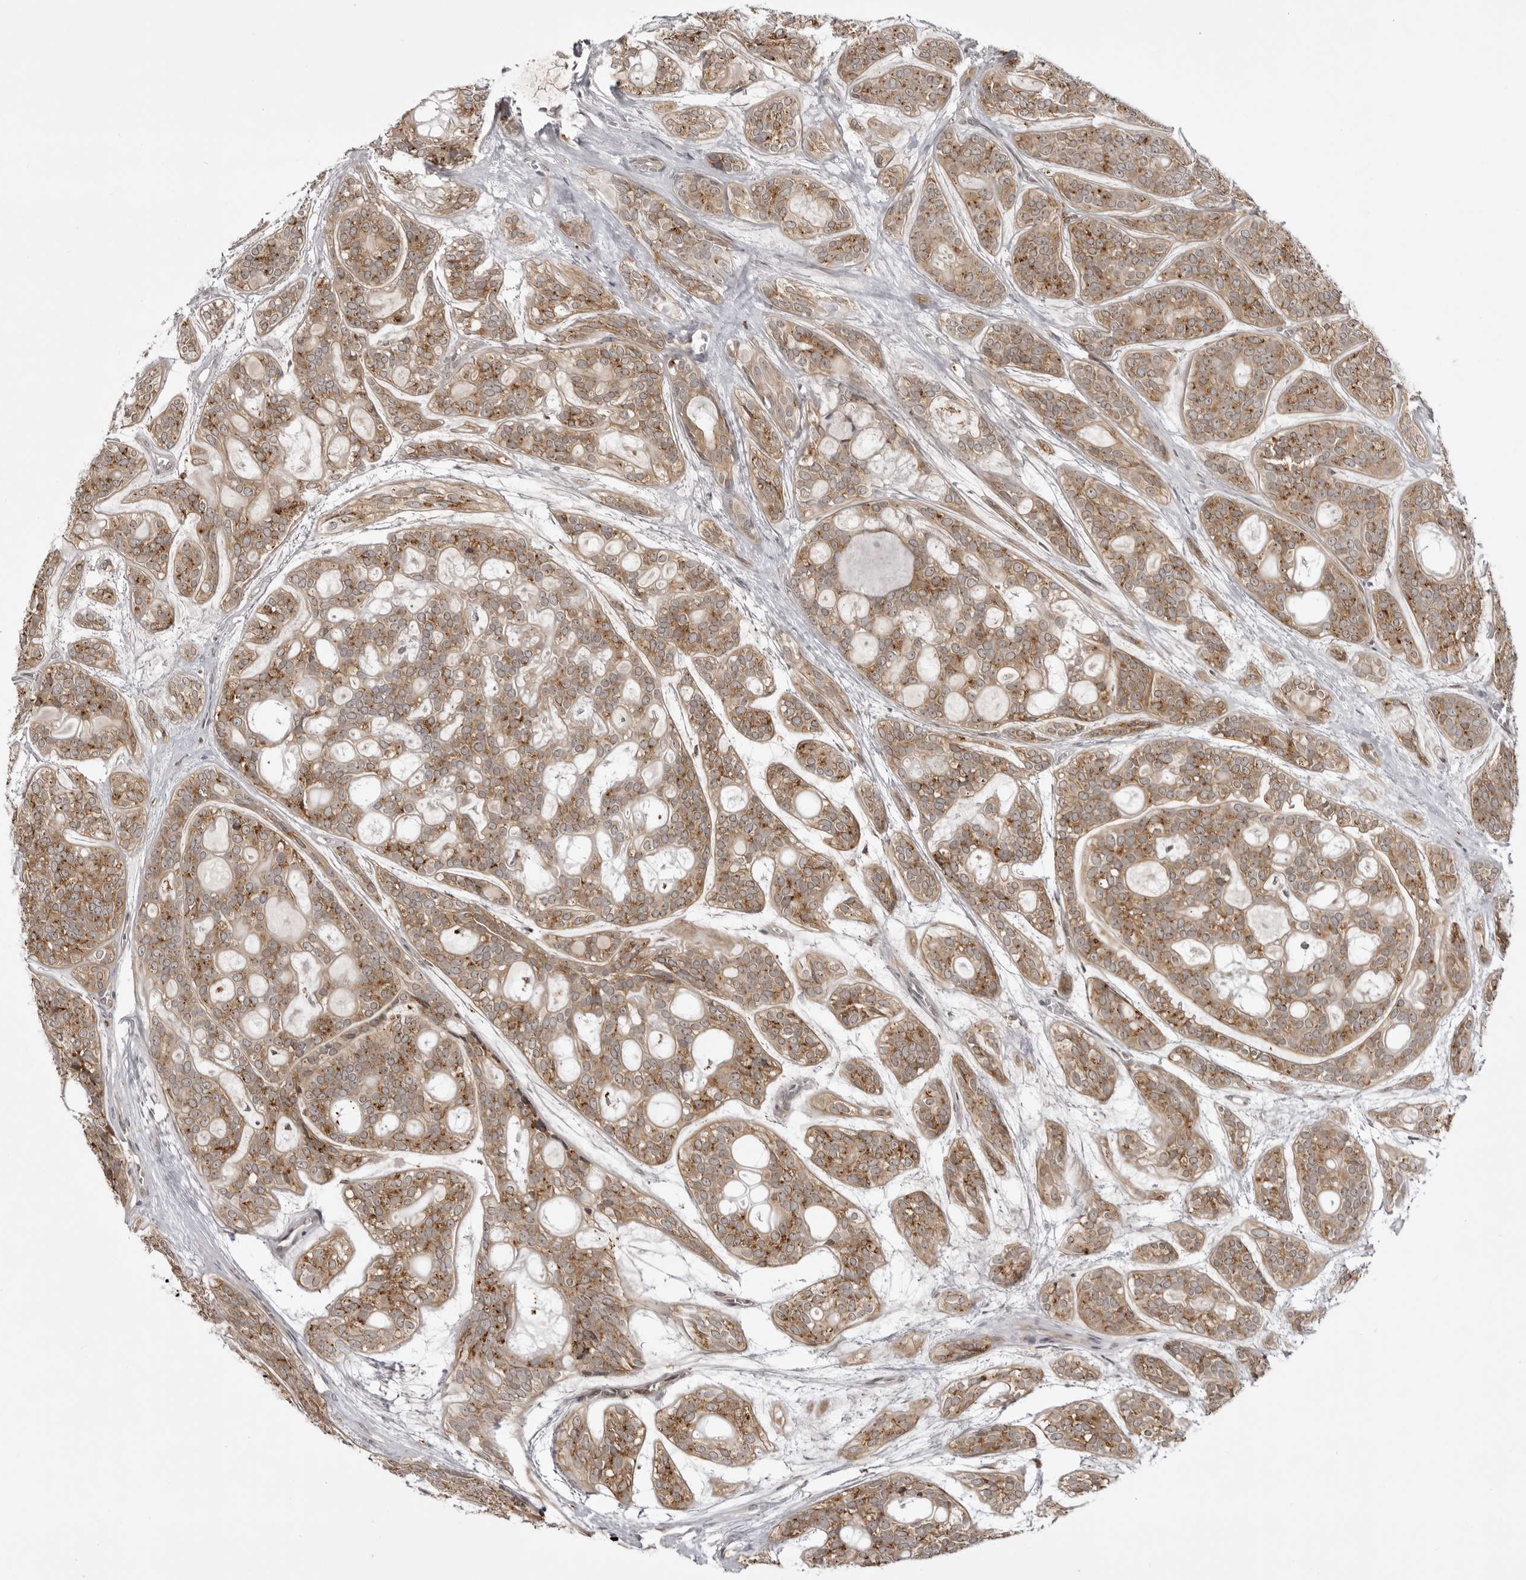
{"staining": {"intensity": "weak", "quantity": ">75%", "location": "cytoplasmic/membranous"}, "tissue": "head and neck cancer", "cell_type": "Tumor cells", "image_type": "cancer", "snomed": [{"axis": "morphology", "description": "Adenocarcinoma, NOS"}, {"axis": "topography", "description": "Head-Neck"}], "caption": "IHC of human adenocarcinoma (head and neck) reveals low levels of weak cytoplasmic/membranous expression in approximately >75% of tumor cells. (IHC, brightfield microscopy, high magnification).", "gene": "USP43", "patient": {"sex": "male", "age": 66}}